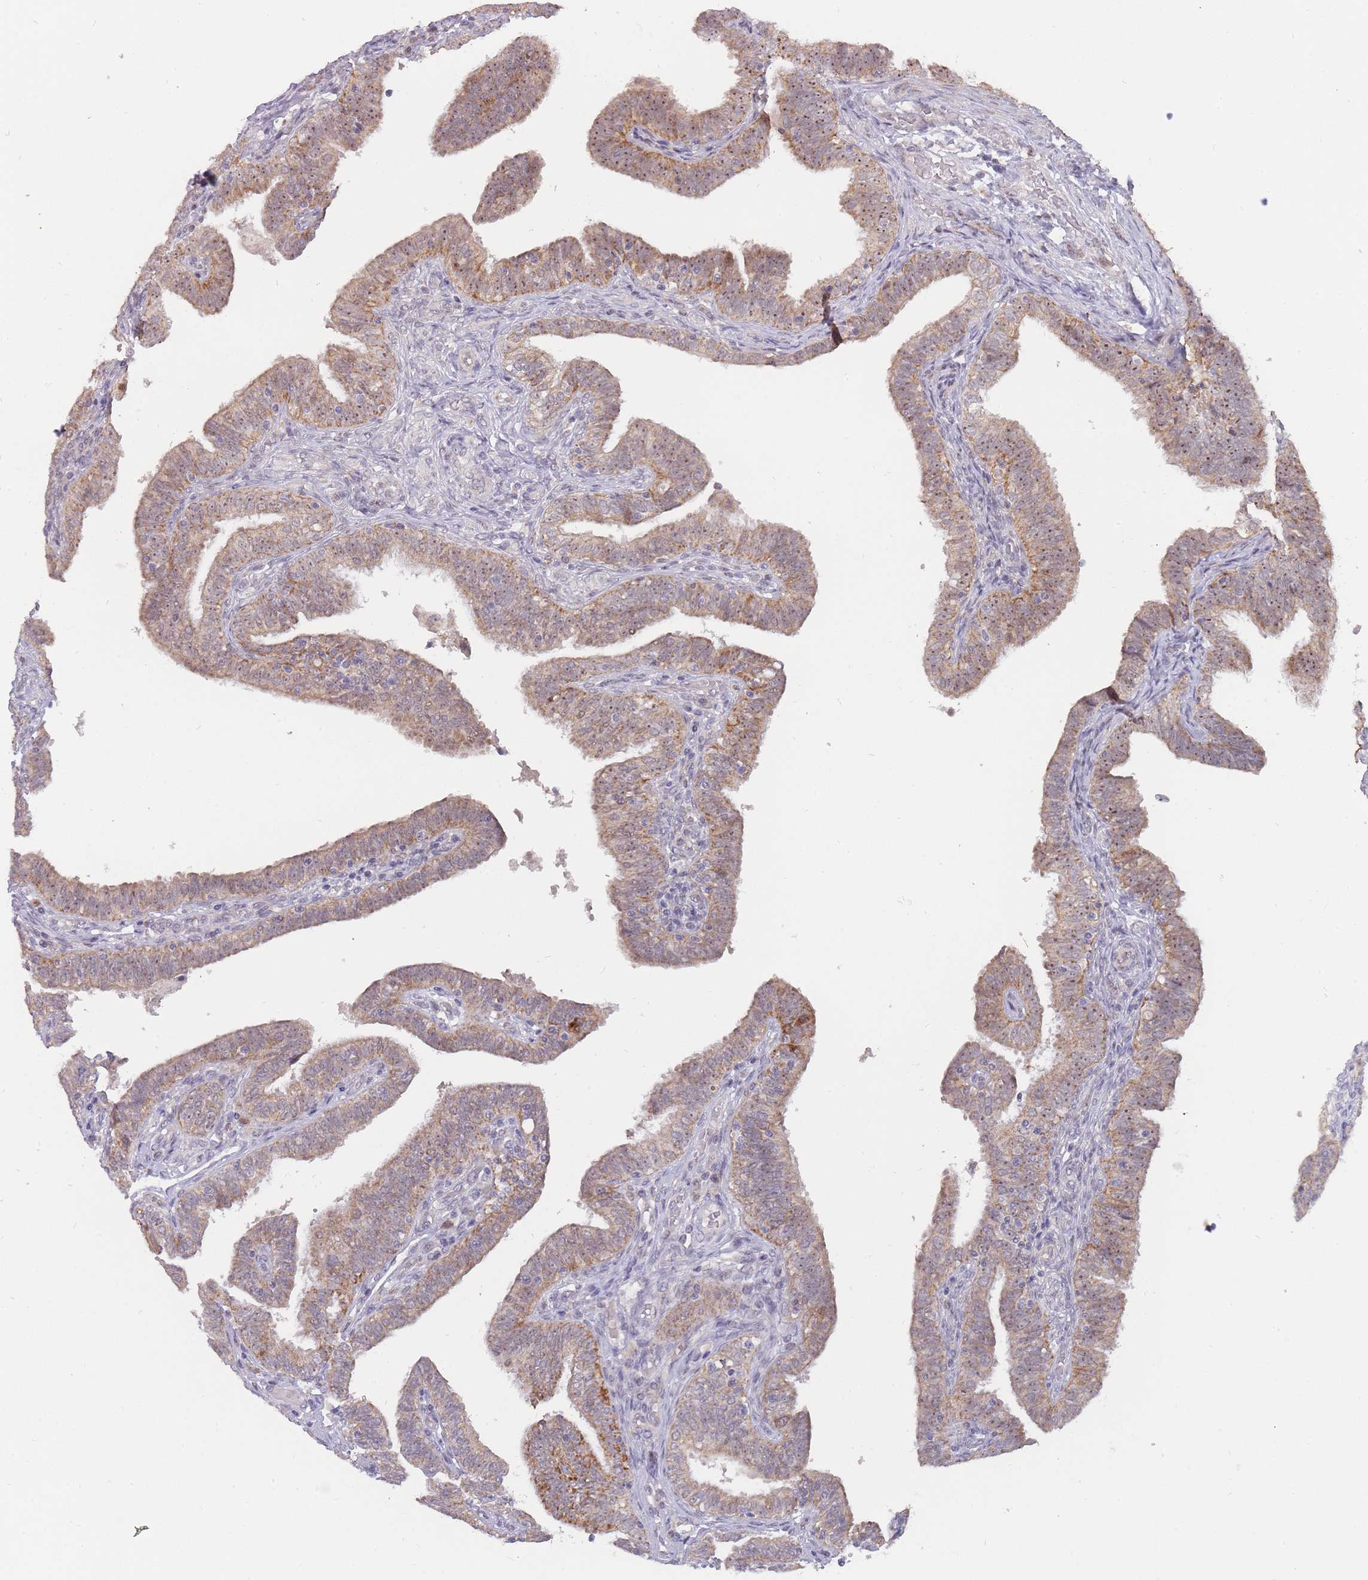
{"staining": {"intensity": "moderate", "quantity": ">75%", "location": "cytoplasmic/membranous,nuclear"}, "tissue": "fallopian tube", "cell_type": "Glandular cells", "image_type": "normal", "snomed": [{"axis": "morphology", "description": "Normal tissue, NOS"}, {"axis": "topography", "description": "Fallopian tube"}], "caption": "Protein expression analysis of normal fallopian tube demonstrates moderate cytoplasmic/membranous,nuclear expression in about >75% of glandular cells. (brown staining indicates protein expression, while blue staining denotes nuclei).", "gene": "MCIDAS", "patient": {"sex": "female", "age": 39}}